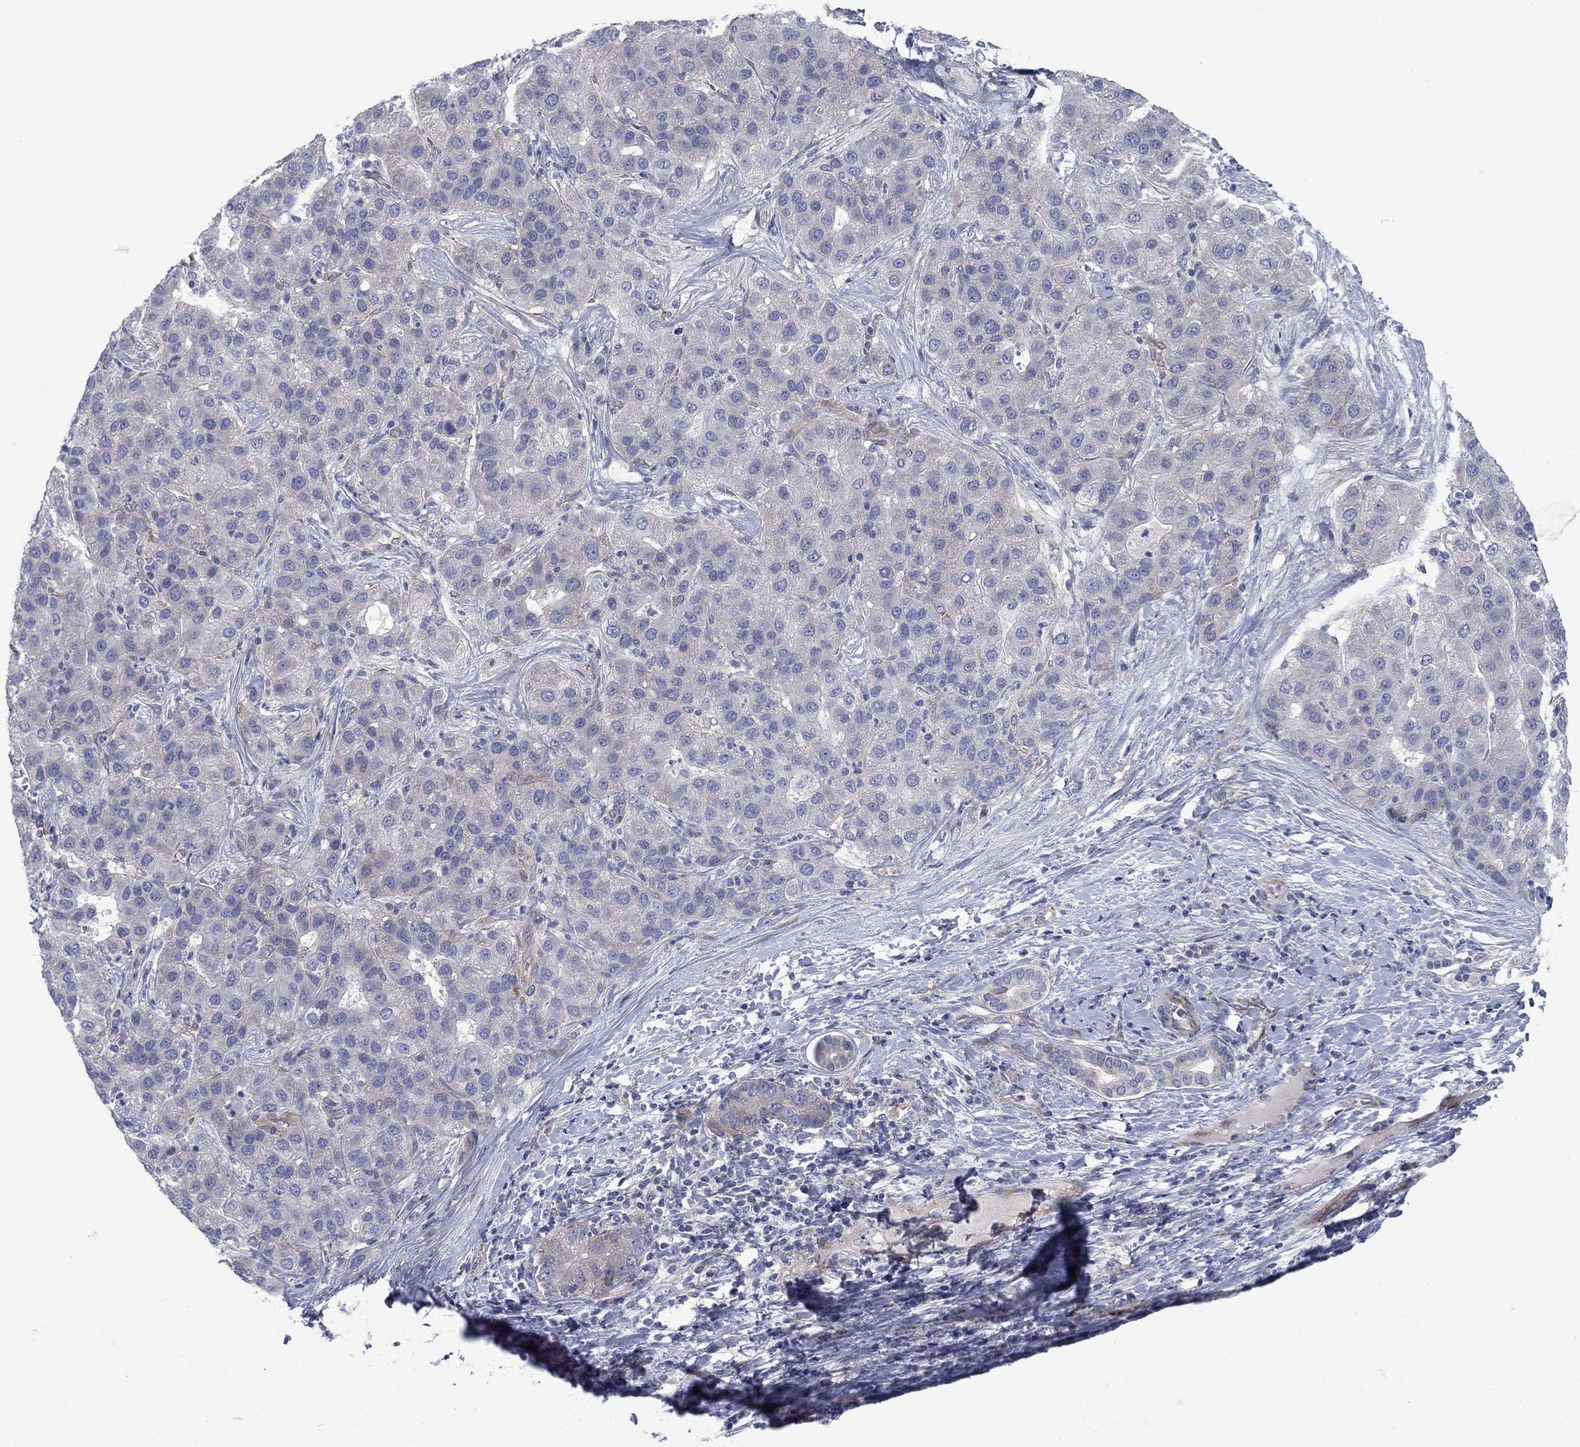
{"staining": {"intensity": "negative", "quantity": "none", "location": "none"}, "tissue": "liver cancer", "cell_type": "Tumor cells", "image_type": "cancer", "snomed": [{"axis": "morphology", "description": "Carcinoma, Hepatocellular, NOS"}, {"axis": "topography", "description": "Liver"}], "caption": "The immunohistochemistry (IHC) histopathology image has no significant expression in tumor cells of liver cancer tissue.", "gene": "FXR1", "patient": {"sex": "male", "age": 65}}